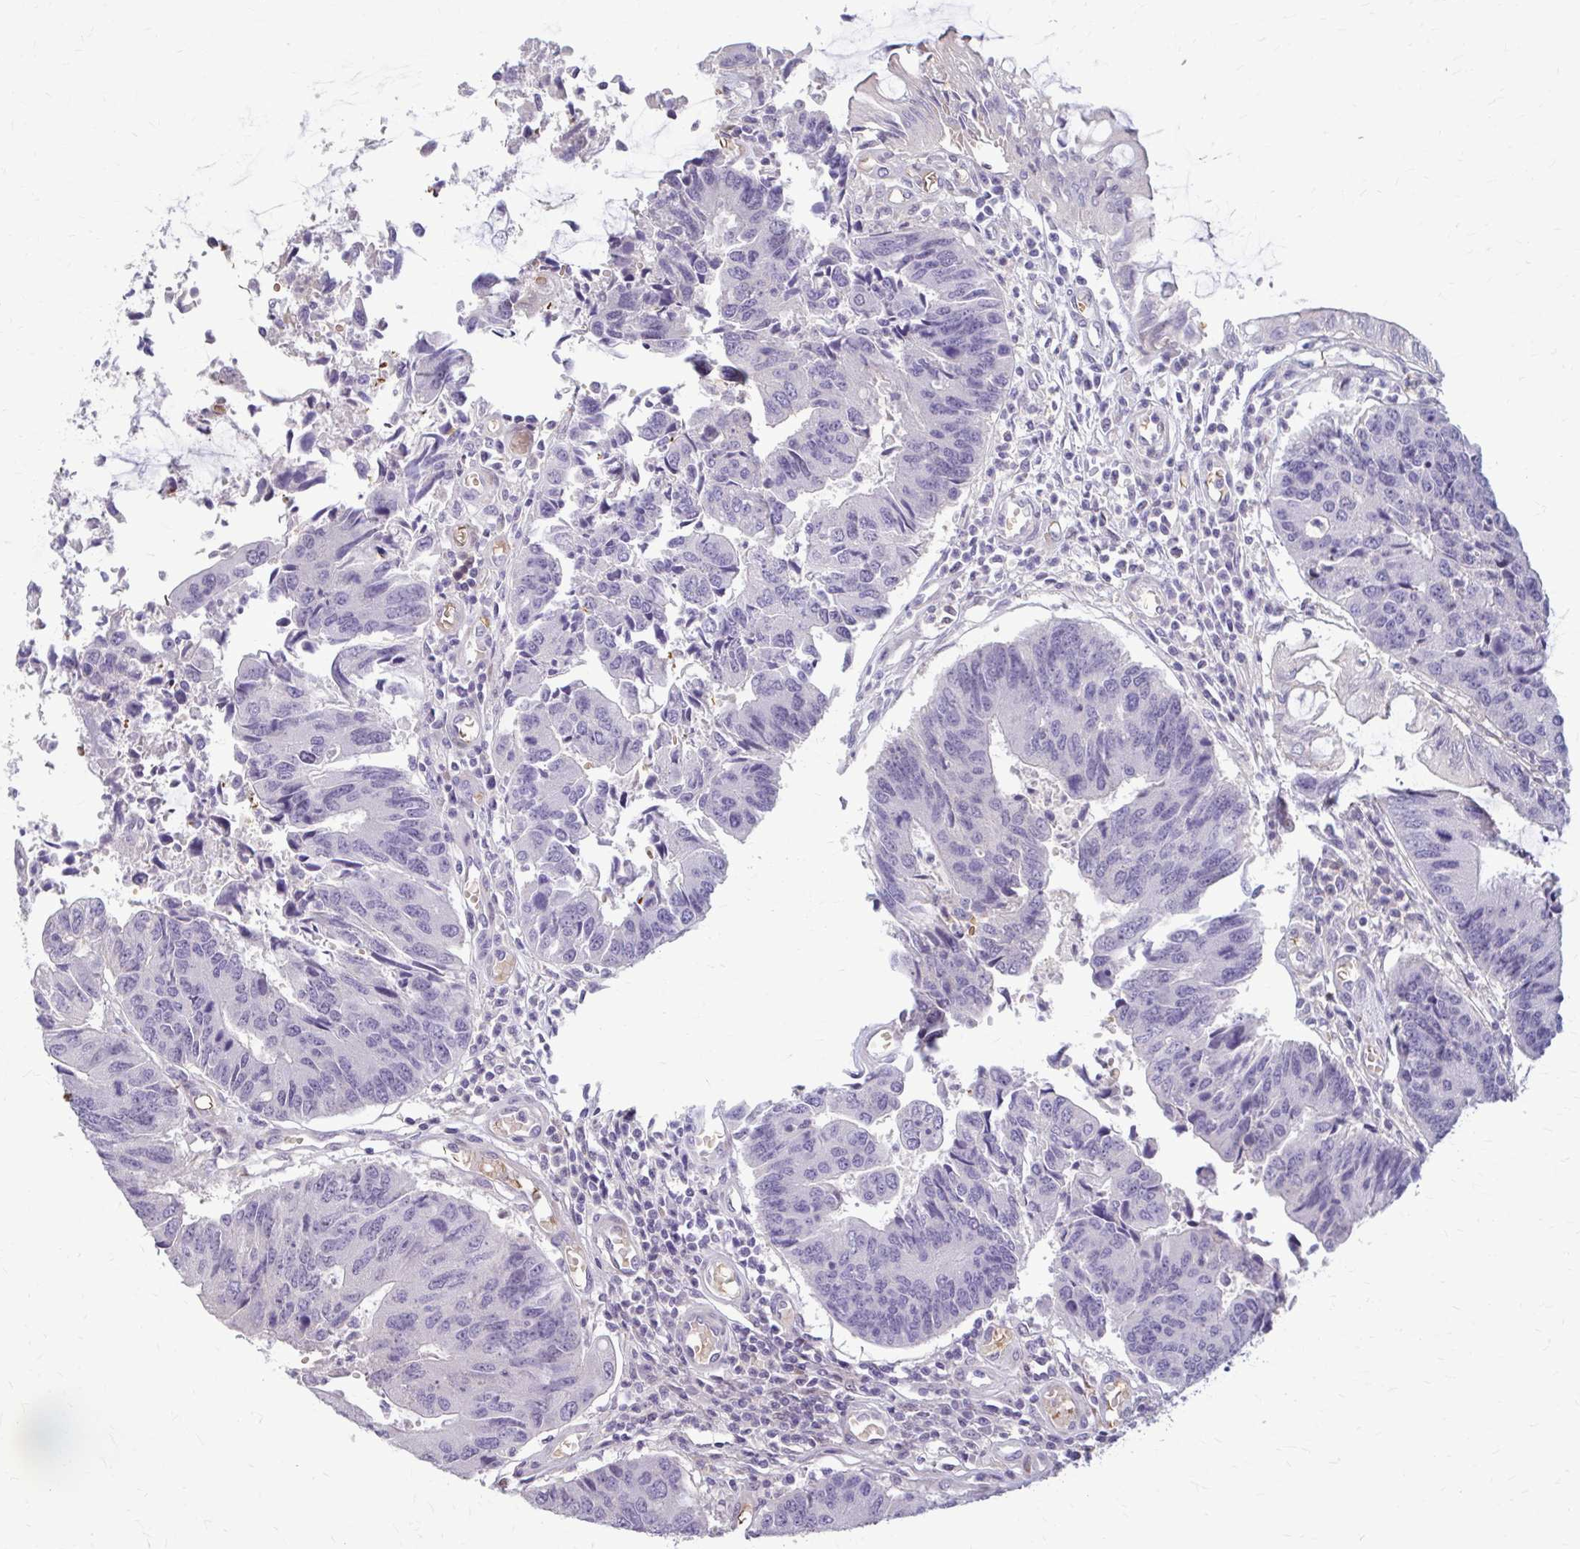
{"staining": {"intensity": "negative", "quantity": "none", "location": "none"}, "tissue": "colorectal cancer", "cell_type": "Tumor cells", "image_type": "cancer", "snomed": [{"axis": "morphology", "description": "Adenocarcinoma, NOS"}, {"axis": "topography", "description": "Colon"}], "caption": "A high-resolution micrograph shows immunohistochemistry (IHC) staining of colorectal cancer, which reveals no significant staining in tumor cells.", "gene": "ZNF34", "patient": {"sex": "female", "age": 67}}